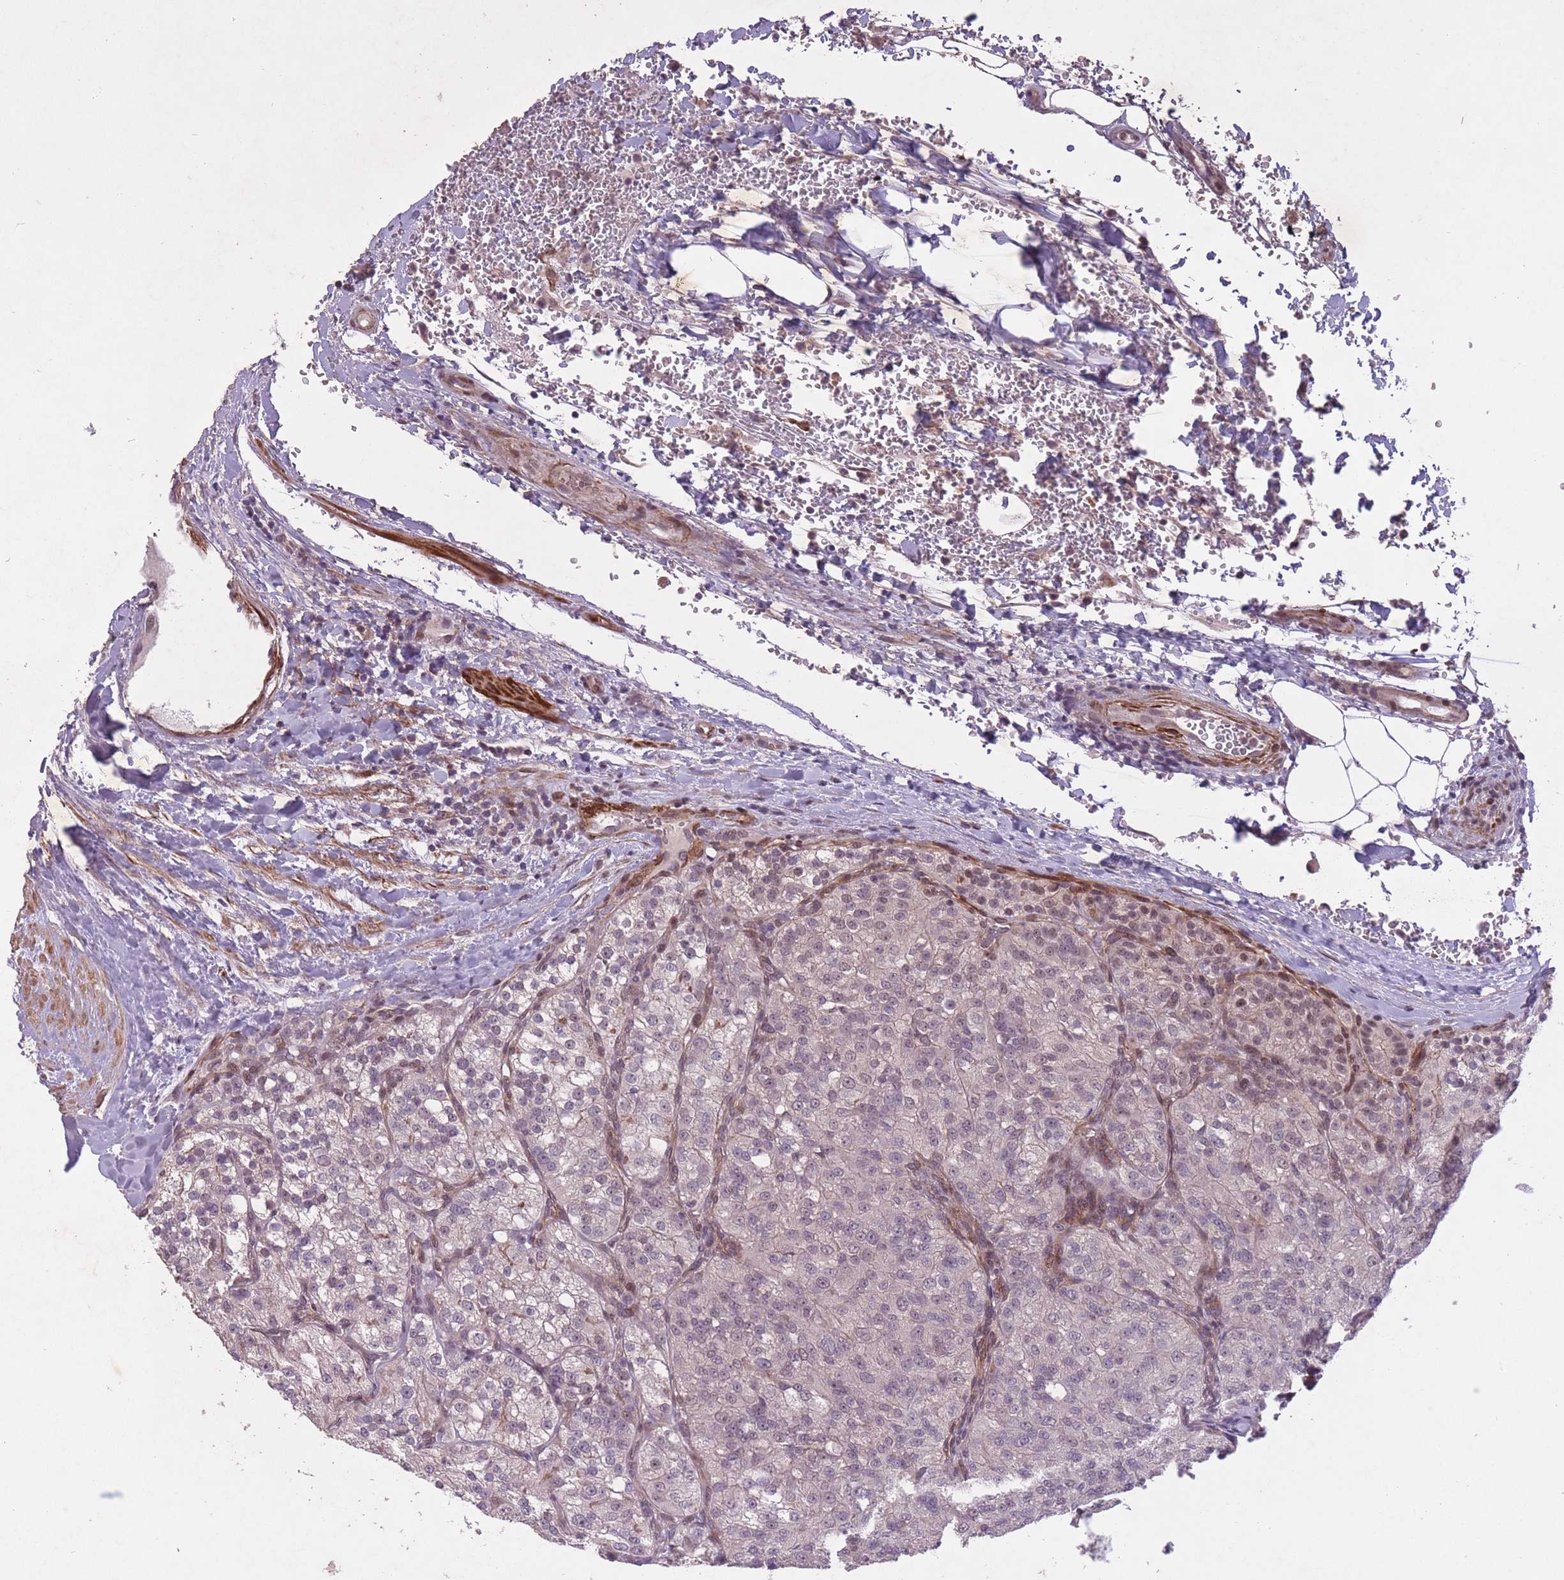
{"staining": {"intensity": "weak", "quantity": "<25%", "location": "nuclear"}, "tissue": "renal cancer", "cell_type": "Tumor cells", "image_type": "cancer", "snomed": [{"axis": "morphology", "description": "Adenocarcinoma, NOS"}, {"axis": "topography", "description": "Kidney"}], "caption": "A high-resolution histopathology image shows IHC staining of adenocarcinoma (renal), which exhibits no significant staining in tumor cells.", "gene": "CBX6", "patient": {"sex": "female", "age": 63}}